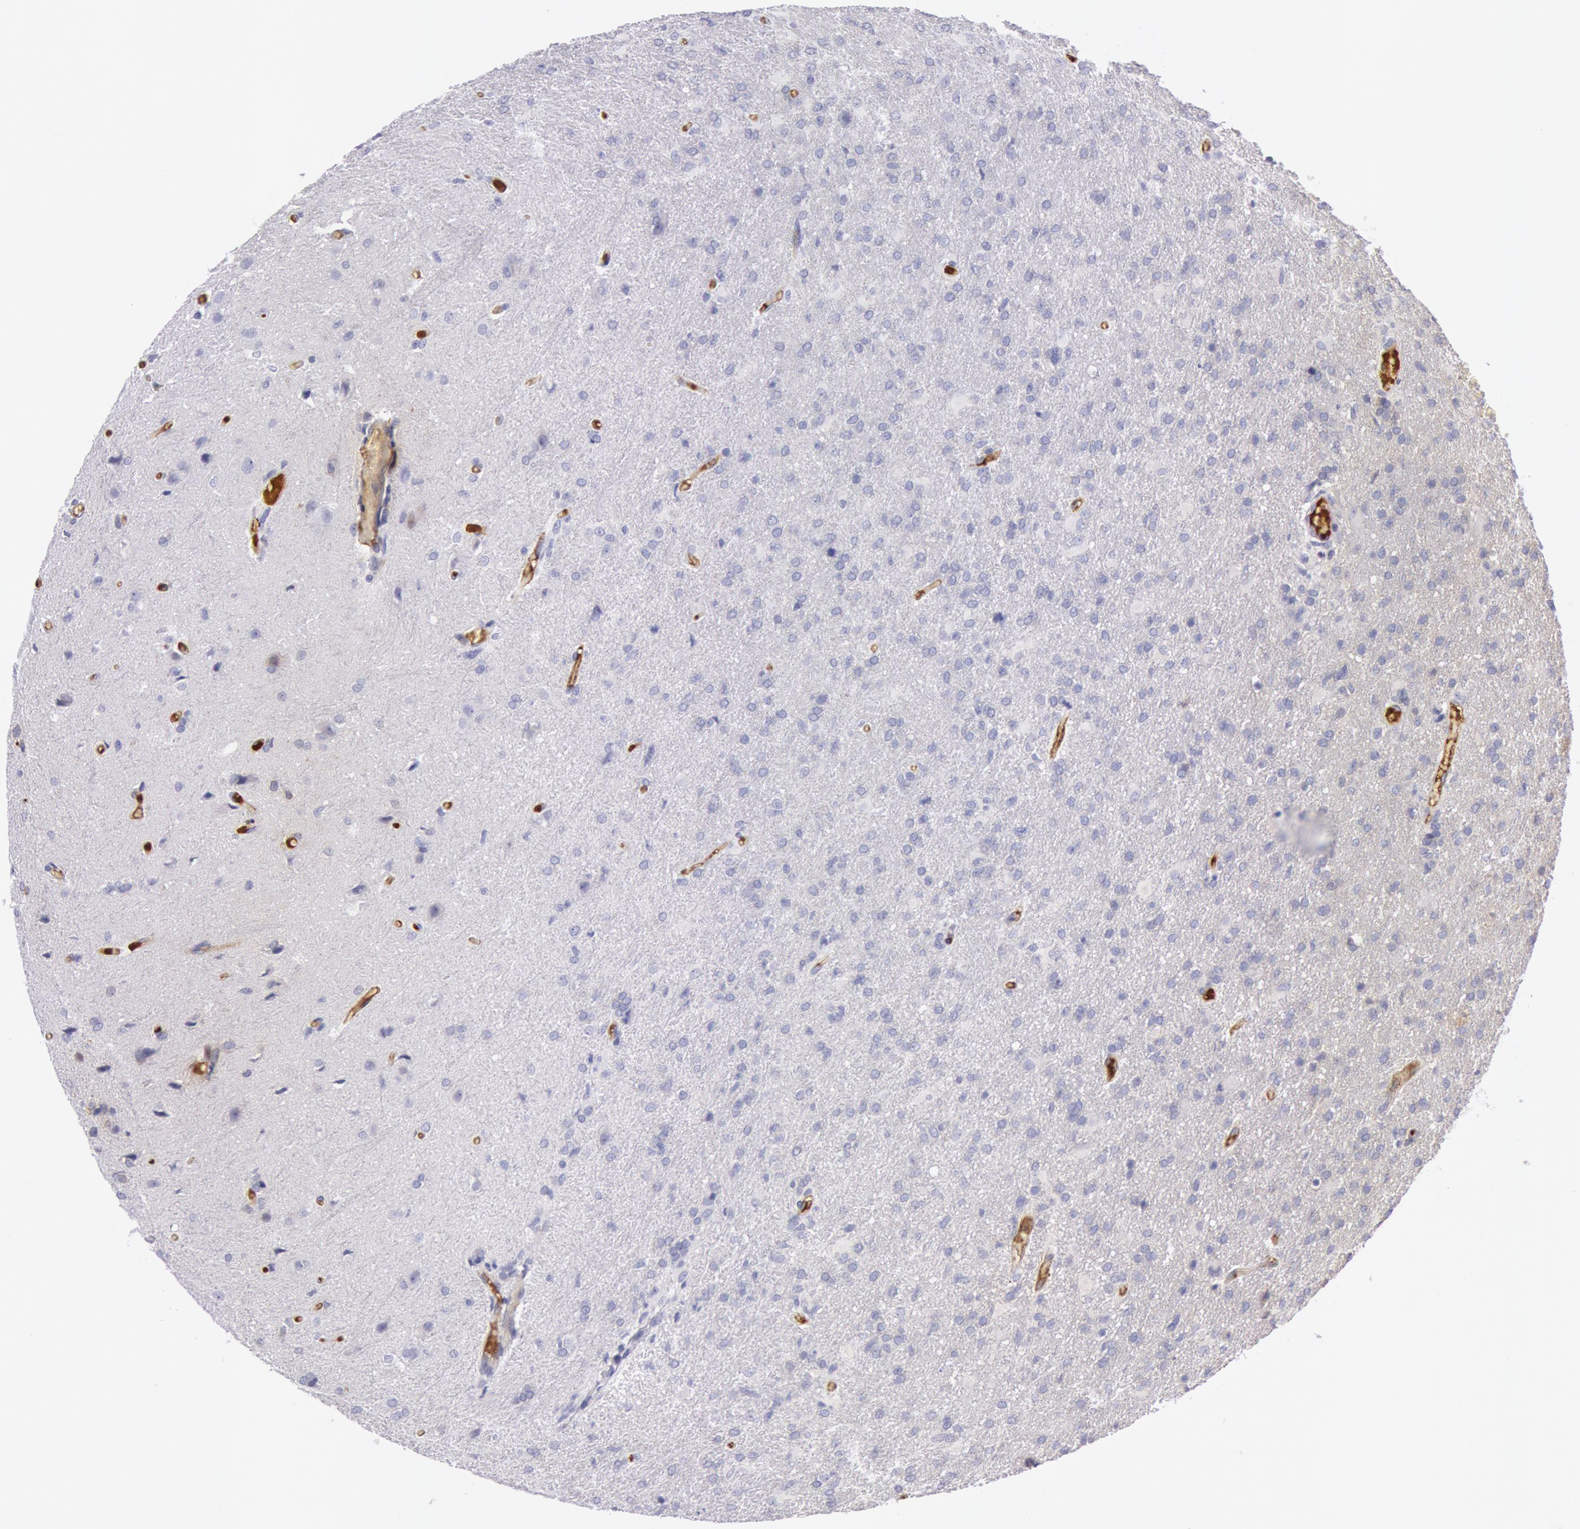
{"staining": {"intensity": "negative", "quantity": "none", "location": "none"}, "tissue": "glioma", "cell_type": "Tumor cells", "image_type": "cancer", "snomed": [{"axis": "morphology", "description": "Glioma, malignant, High grade"}, {"axis": "topography", "description": "Brain"}], "caption": "The micrograph exhibits no staining of tumor cells in glioma.", "gene": "IGHA1", "patient": {"sex": "male", "age": 68}}